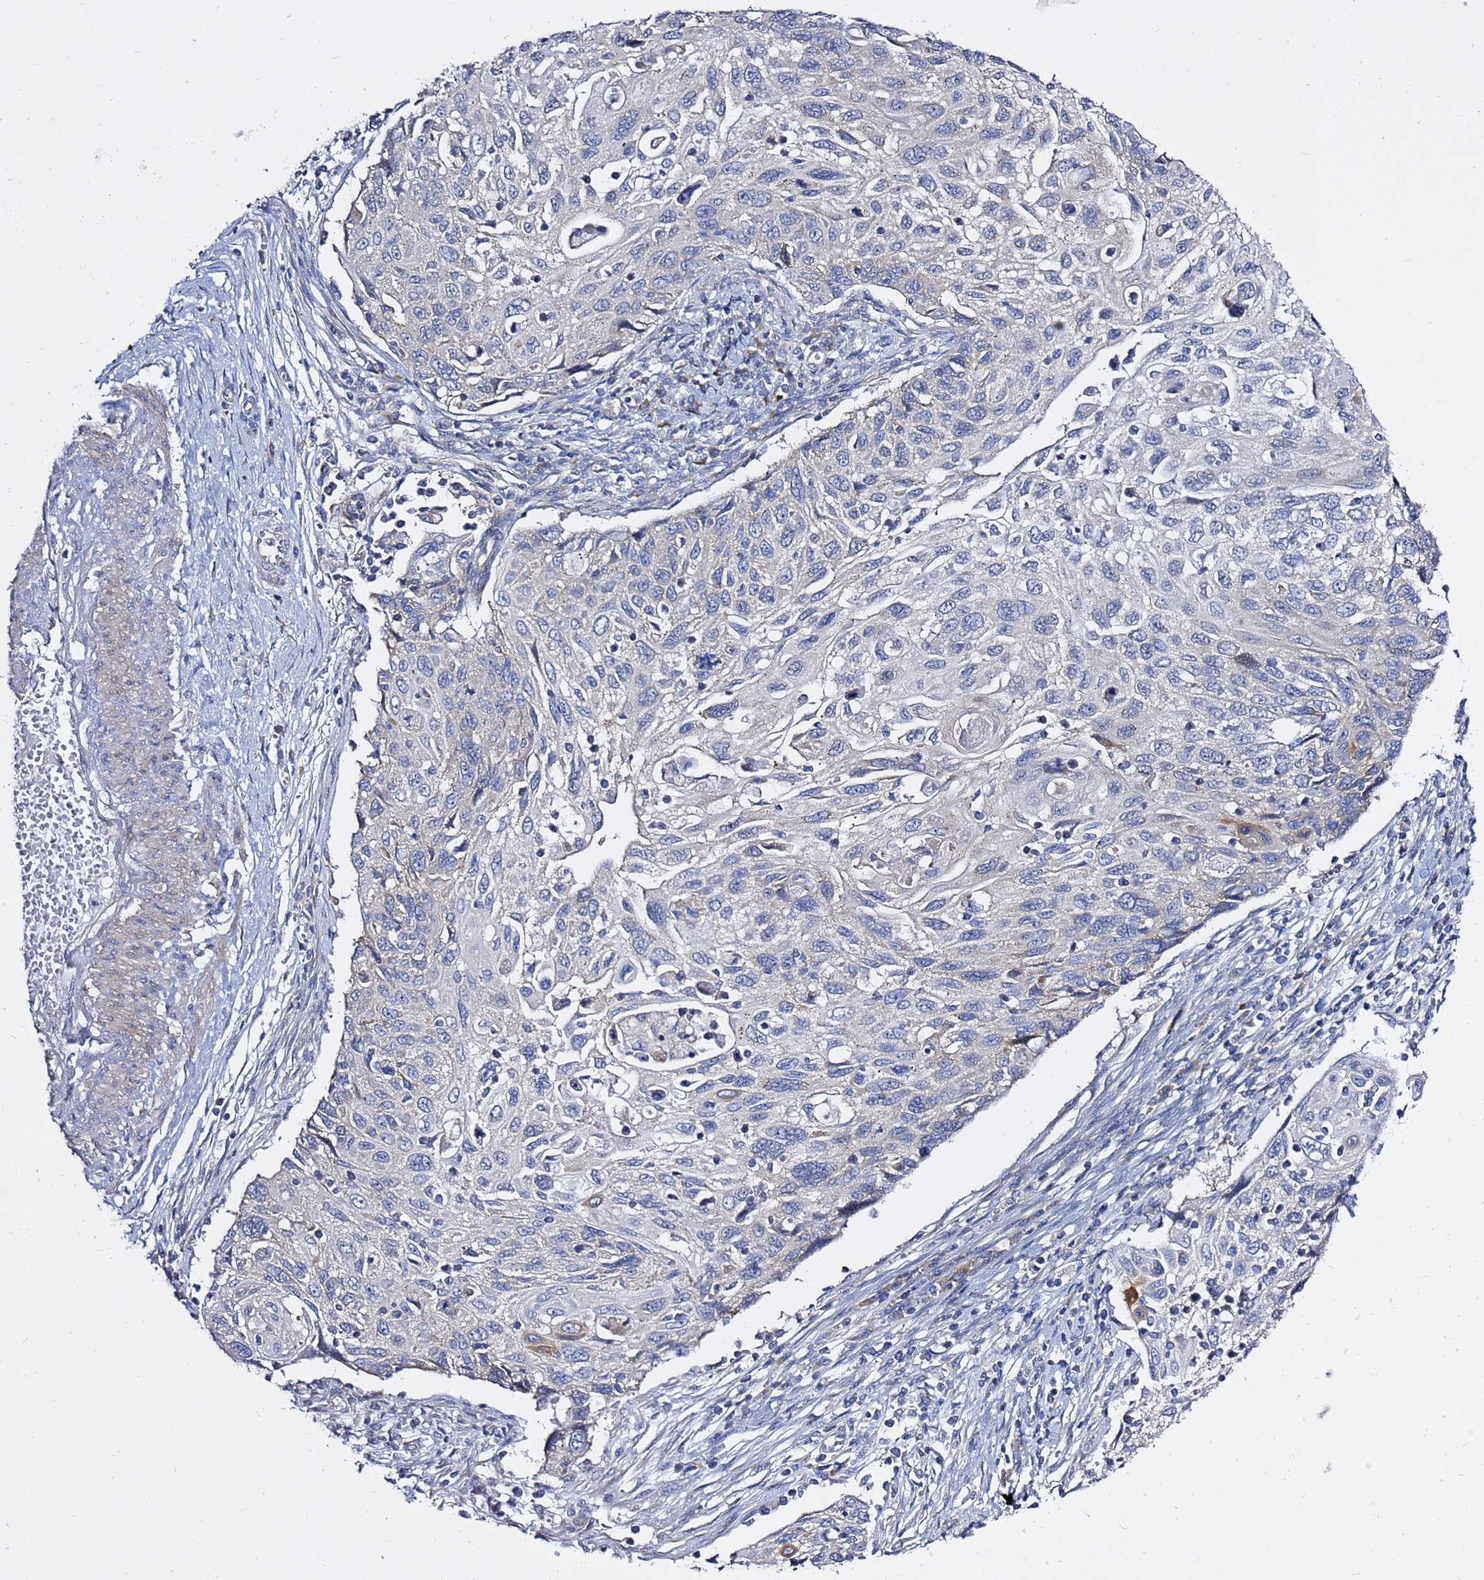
{"staining": {"intensity": "negative", "quantity": "none", "location": "none"}, "tissue": "cervical cancer", "cell_type": "Tumor cells", "image_type": "cancer", "snomed": [{"axis": "morphology", "description": "Squamous cell carcinoma, NOS"}, {"axis": "topography", "description": "Cervix"}], "caption": "Cervical squamous cell carcinoma stained for a protein using immunohistochemistry shows no positivity tumor cells.", "gene": "MON1B", "patient": {"sex": "female", "age": 70}}